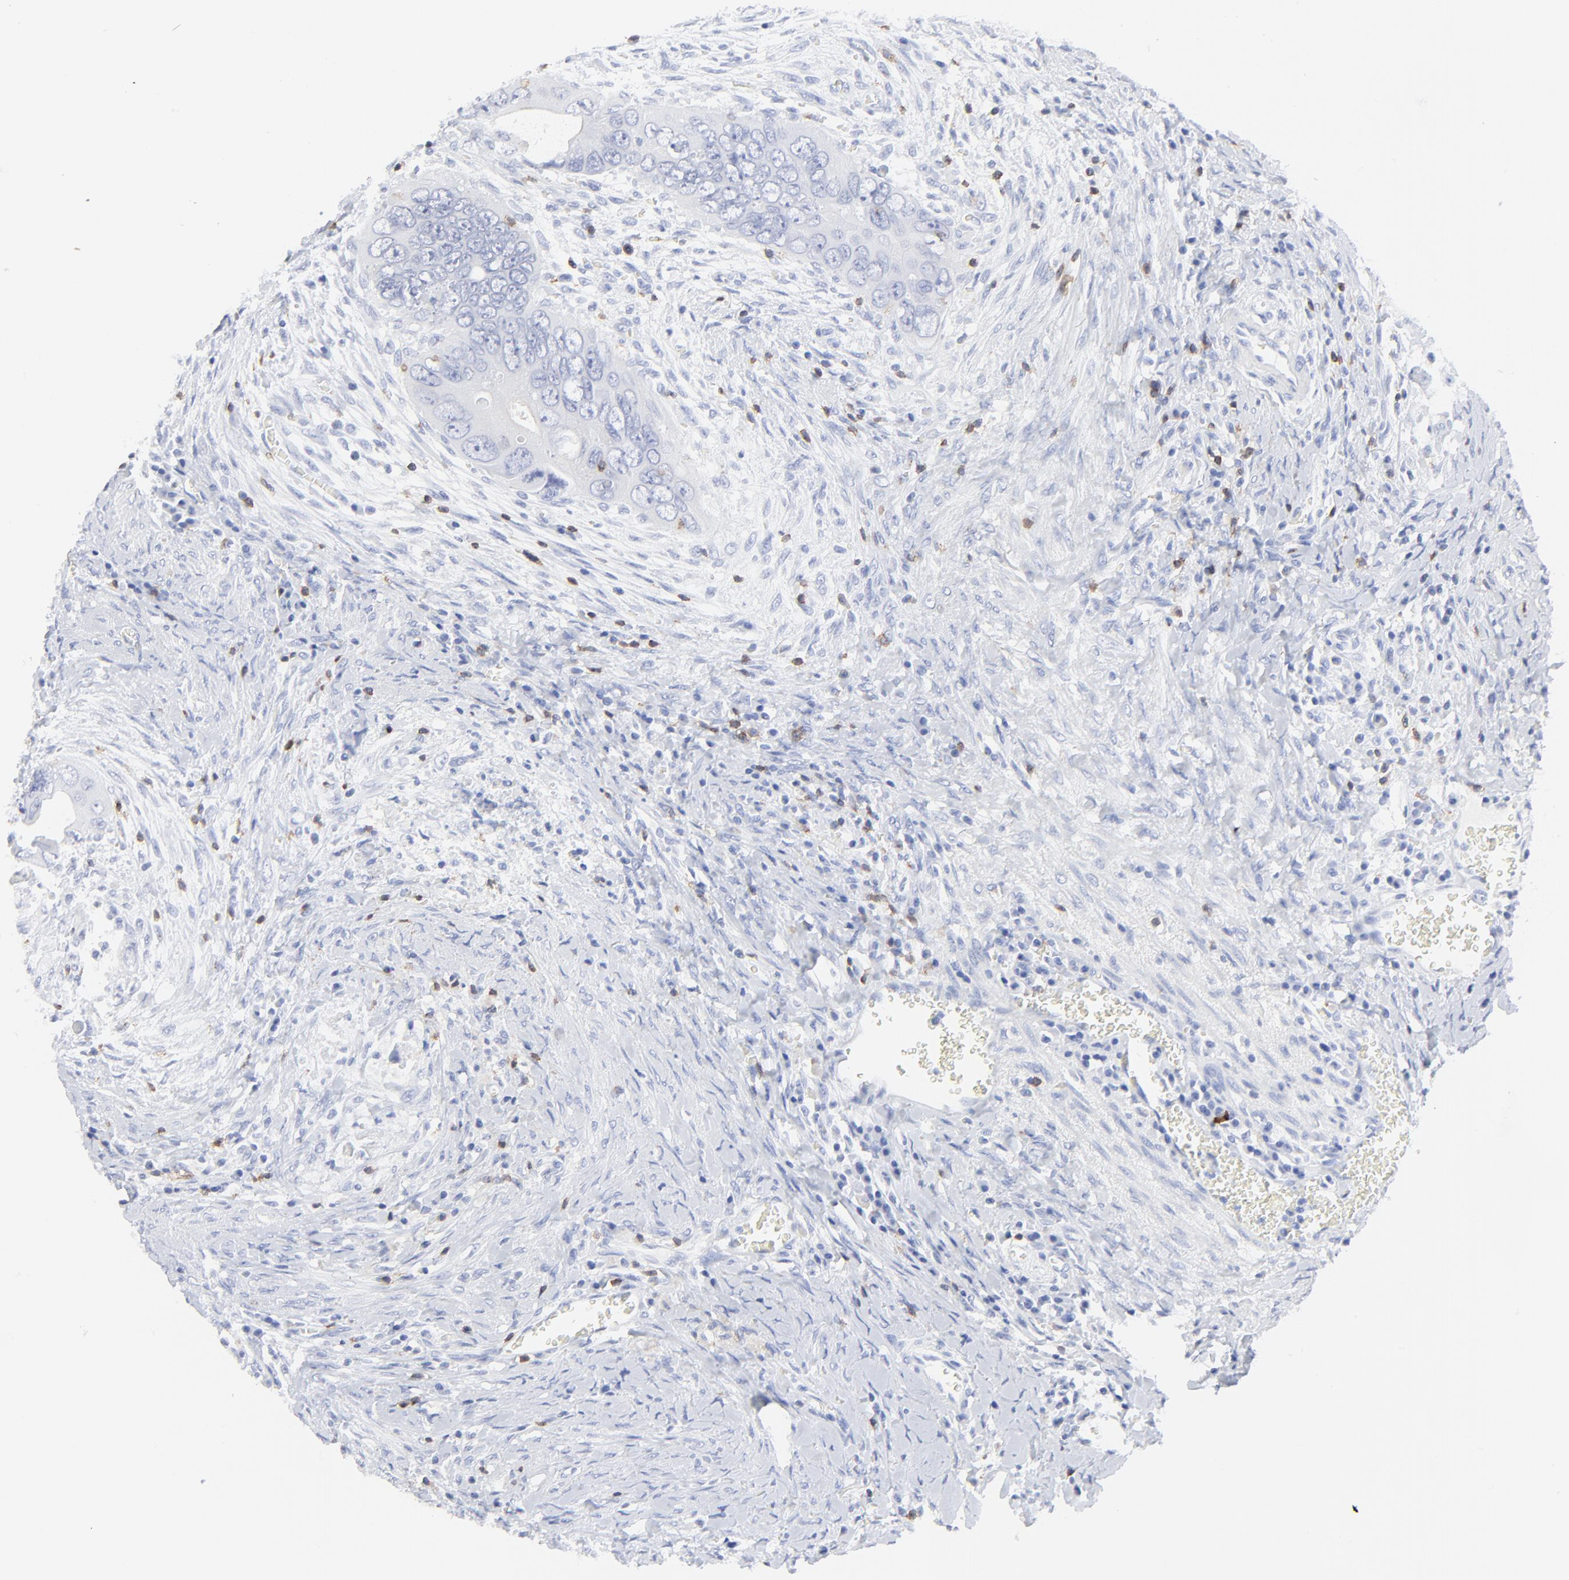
{"staining": {"intensity": "negative", "quantity": "none", "location": "none"}, "tissue": "colorectal cancer", "cell_type": "Tumor cells", "image_type": "cancer", "snomed": [{"axis": "morphology", "description": "Adenocarcinoma, NOS"}, {"axis": "topography", "description": "Rectum"}], "caption": "Tumor cells show no significant protein staining in colorectal adenocarcinoma.", "gene": "LCK", "patient": {"sex": "male", "age": 70}}